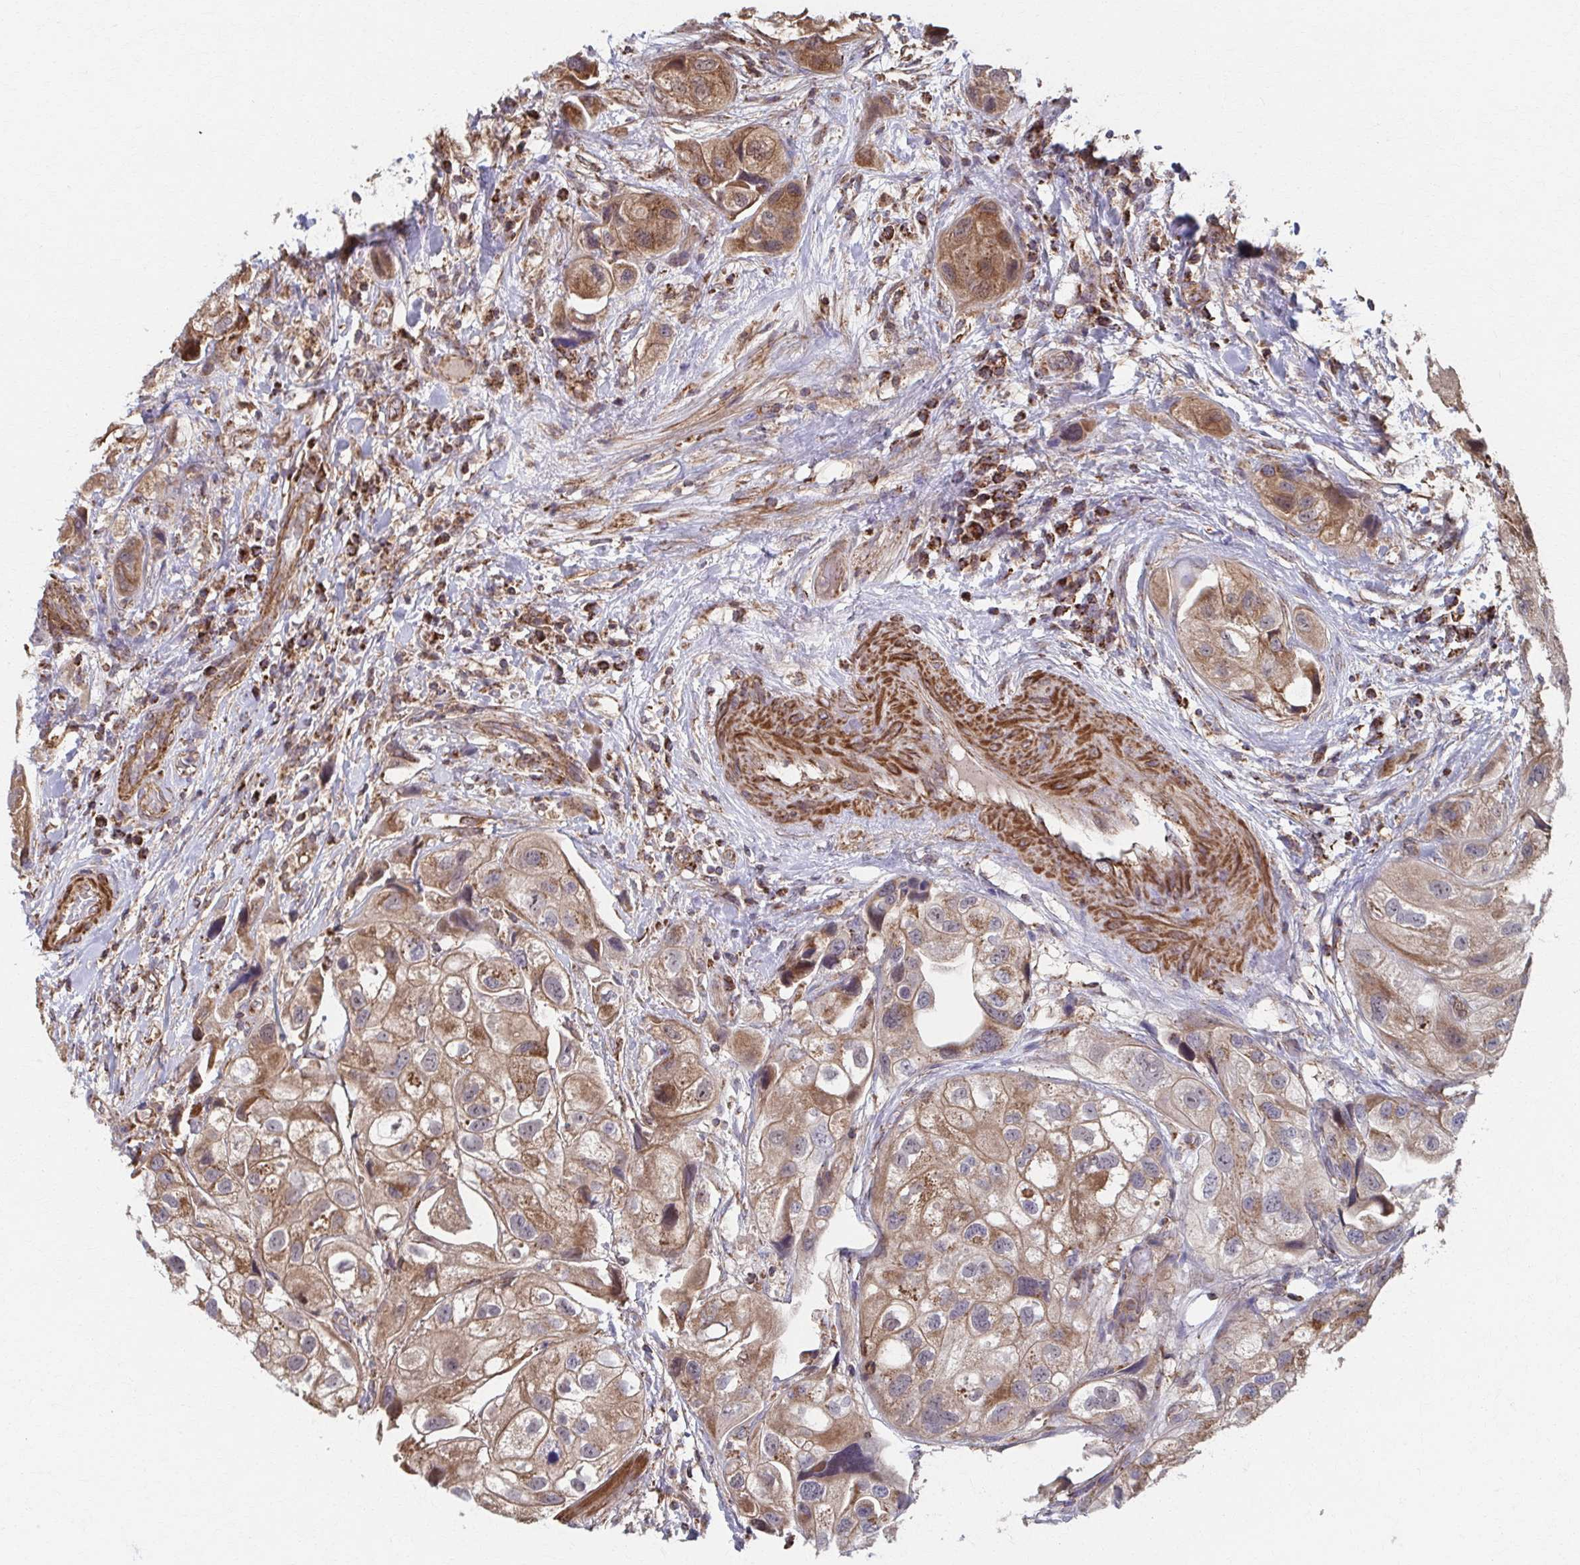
{"staining": {"intensity": "moderate", "quantity": ">75%", "location": "cytoplasmic/membranous"}, "tissue": "urothelial cancer", "cell_type": "Tumor cells", "image_type": "cancer", "snomed": [{"axis": "morphology", "description": "Urothelial carcinoma, High grade"}, {"axis": "topography", "description": "Urinary bladder"}], "caption": "An image of high-grade urothelial carcinoma stained for a protein exhibits moderate cytoplasmic/membranous brown staining in tumor cells.", "gene": "KLHL34", "patient": {"sex": "female", "age": 64}}